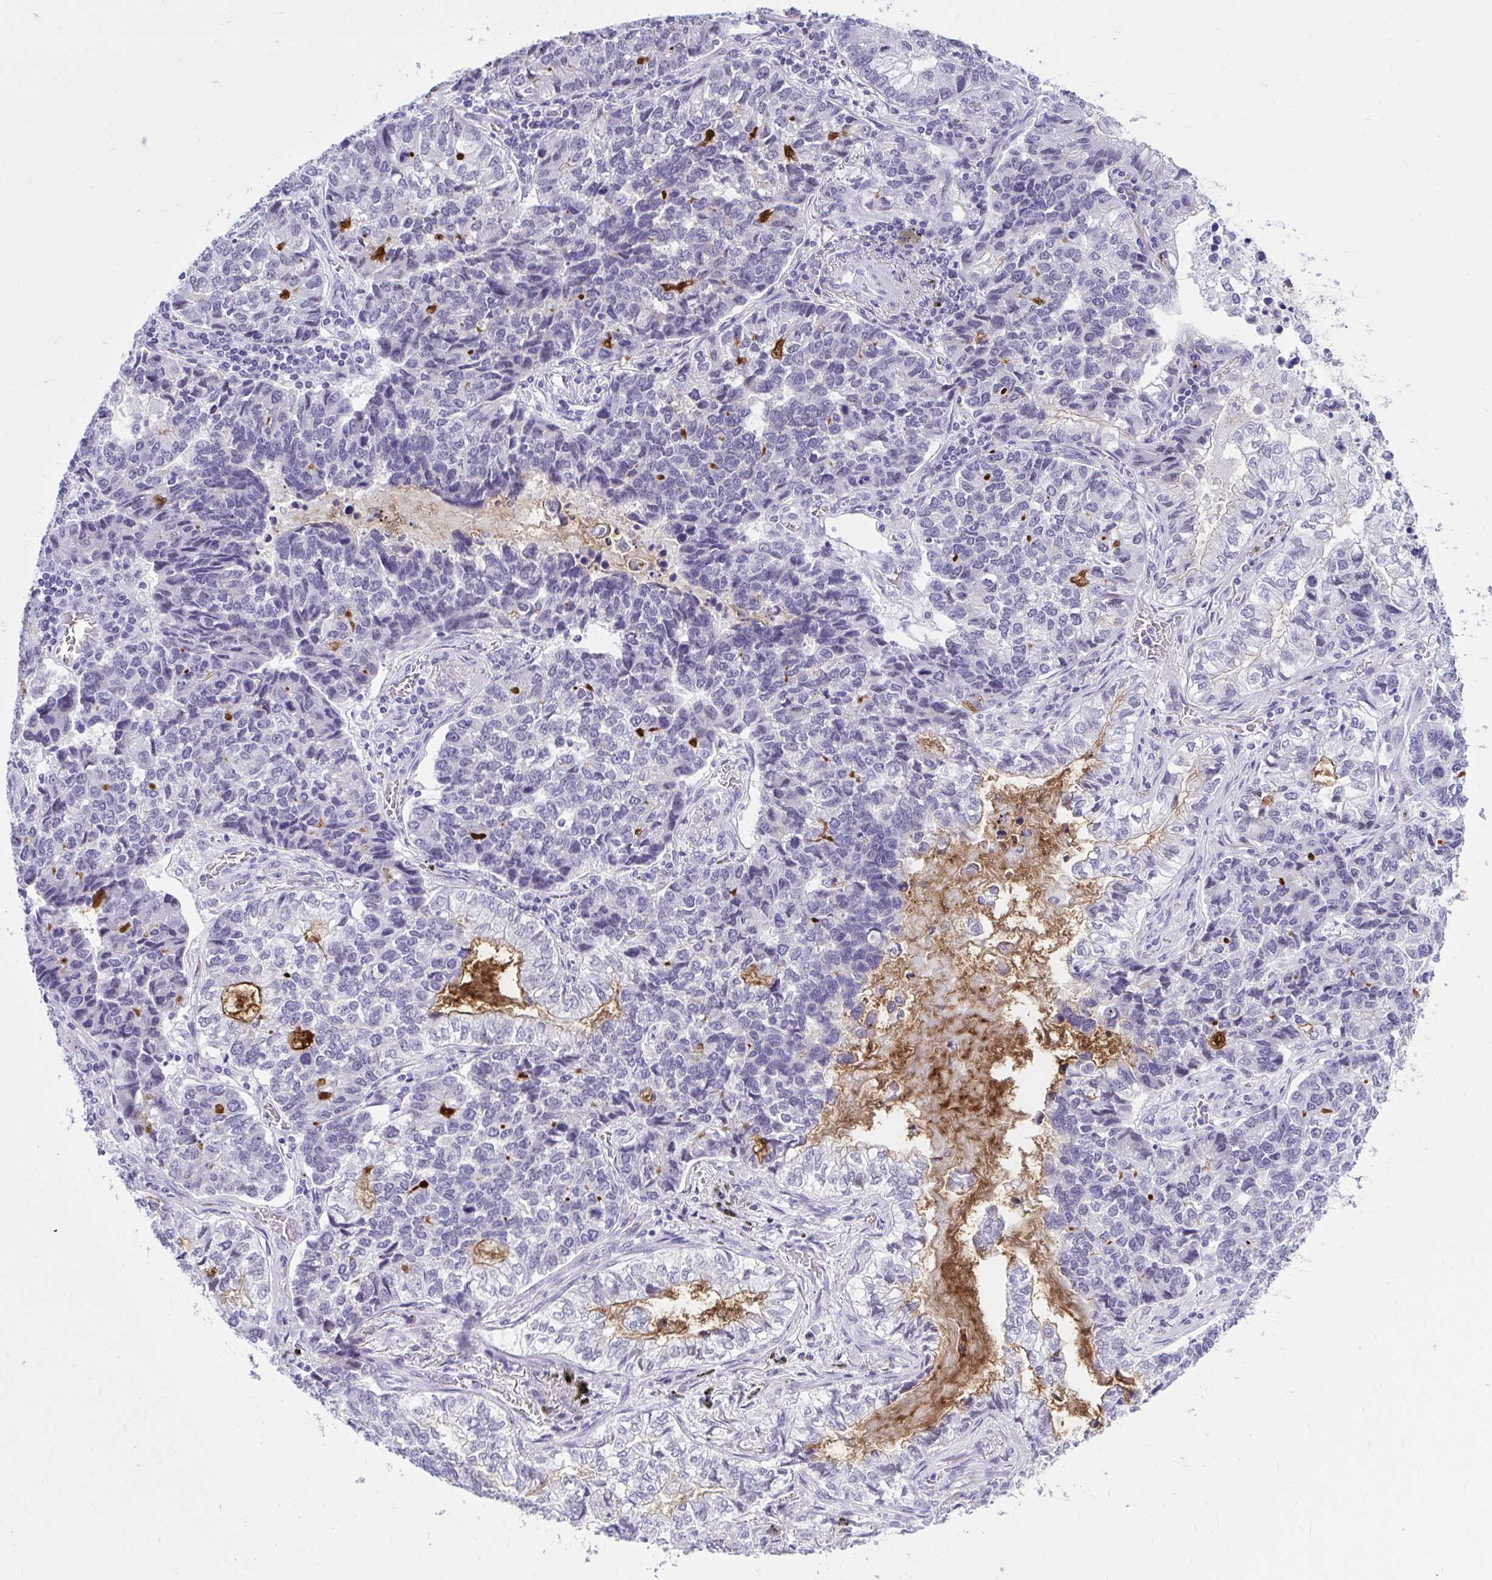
{"staining": {"intensity": "moderate", "quantity": "<25%", "location": "cytoplasmic/membranous"}, "tissue": "lung cancer", "cell_type": "Tumor cells", "image_type": "cancer", "snomed": [{"axis": "morphology", "description": "Adenocarcinoma, NOS"}, {"axis": "topography", "description": "Lymph node"}, {"axis": "topography", "description": "Lung"}], "caption": "Immunohistochemical staining of adenocarcinoma (lung) reveals moderate cytoplasmic/membranous protein staining in about <25% of tumor cells. Immunohistochemistry (ihc) stains the protein in brown and the nuclei are stained blue.", "gene": "OR5F1", "patient": {"sex": "male", "age": 66}}